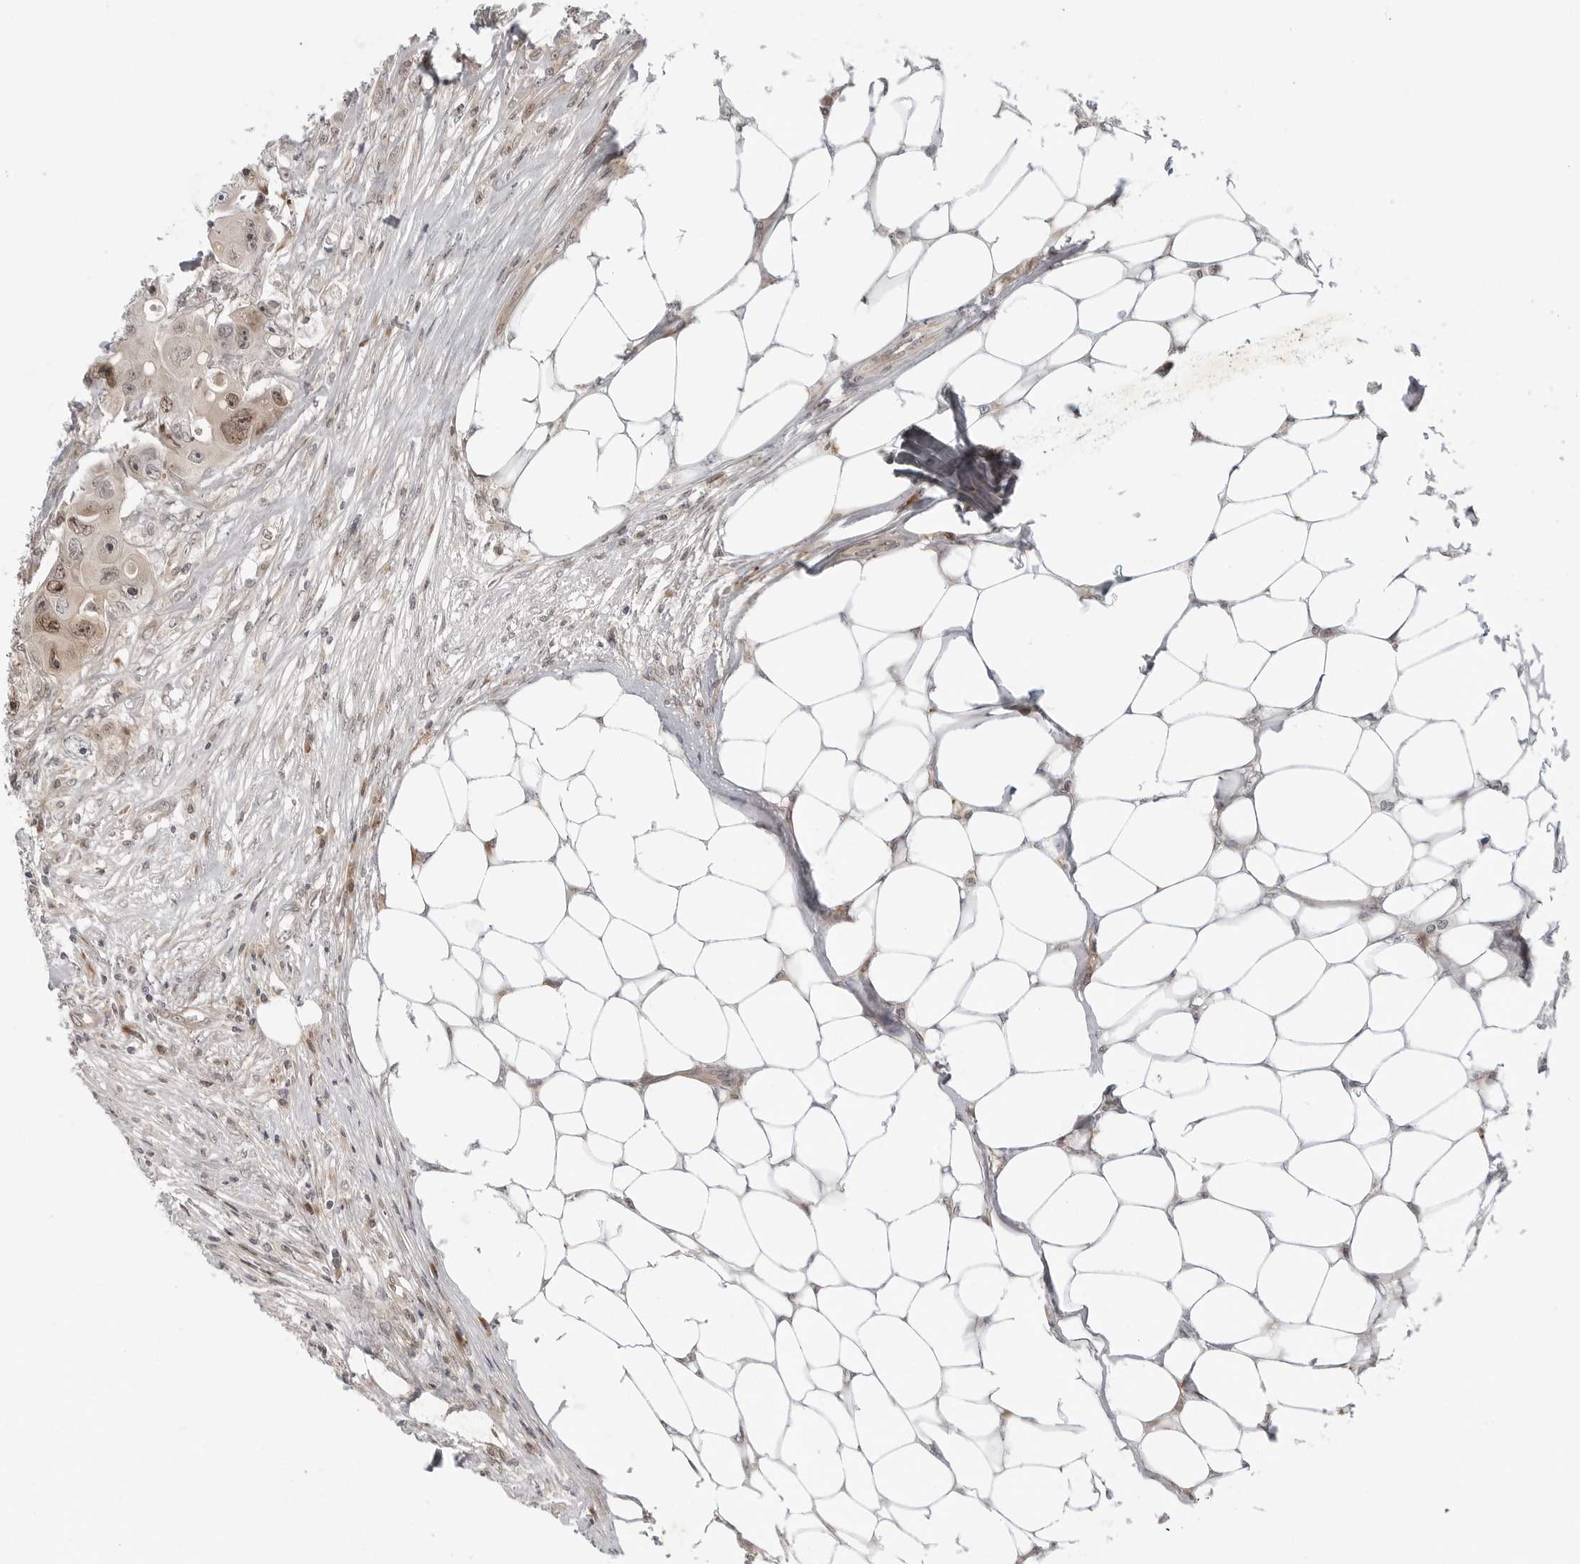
{"staining": {"intensity": "moderate", "quantity": "25%-75%", "location": "nuclear"}, "tissue": "colorectal cancer", "cell_type": "Tumor cells", "image_type": "cancer", "snomed": [{"axis": "morphology", "description": "Adenocarcinoma, NOS"}, {"axis": "topography", "description": "Colon"}], "caption": "Adenocarcinoma (colorectal) stained with a protein marker demonstrates moderate staining in tumor cells.", "gene": "TIPRL", "patient": {"sex": "female", "age": 46}}